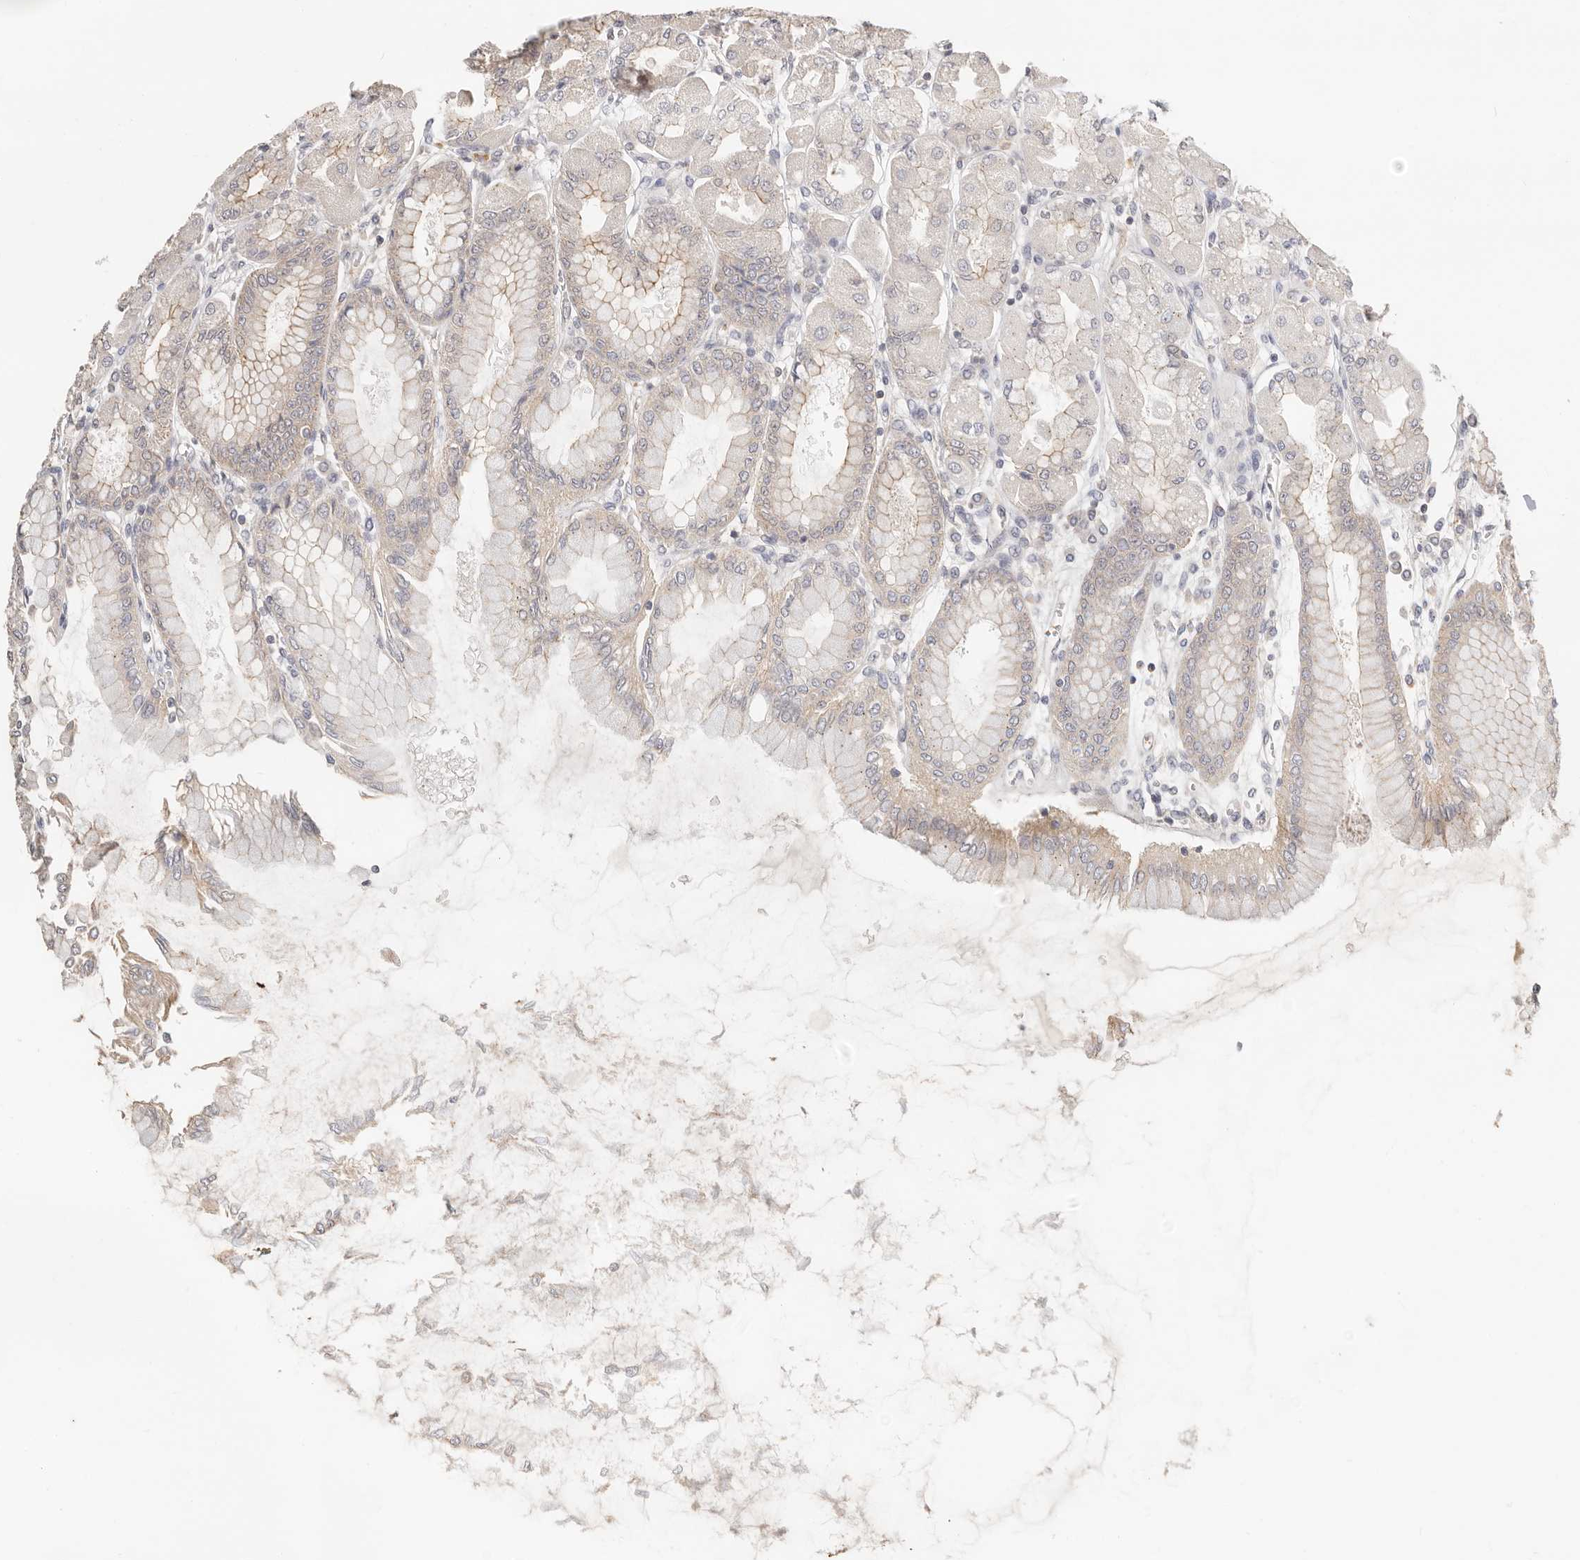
{"staining": {"intensity": "weak", "quantity": ">75%", "location": "cytoplasmic/membranous"}, "tissue": "stomach", "cell_type": "Glandular cells", "image_type": "normal", "snomed": [{"axis": "morphology", "description": "Normal tissue, NOS"}, {"axis": "topography", "description": "Stomach, upper"}], "caption": "An immunohistochemistry (IHC) micrograph of benign tissue is shown. Protein staining in brown labels weak cytoplasmic/membranous positivity in stomach within glandular cells. The protein of interest is stained brown, and the nuclei are stained in blue (DAB IHC with brightfield microscopy, high magnification).", "gene": "ZRANB1", "patient": {"sex": "female", "age": 56}}